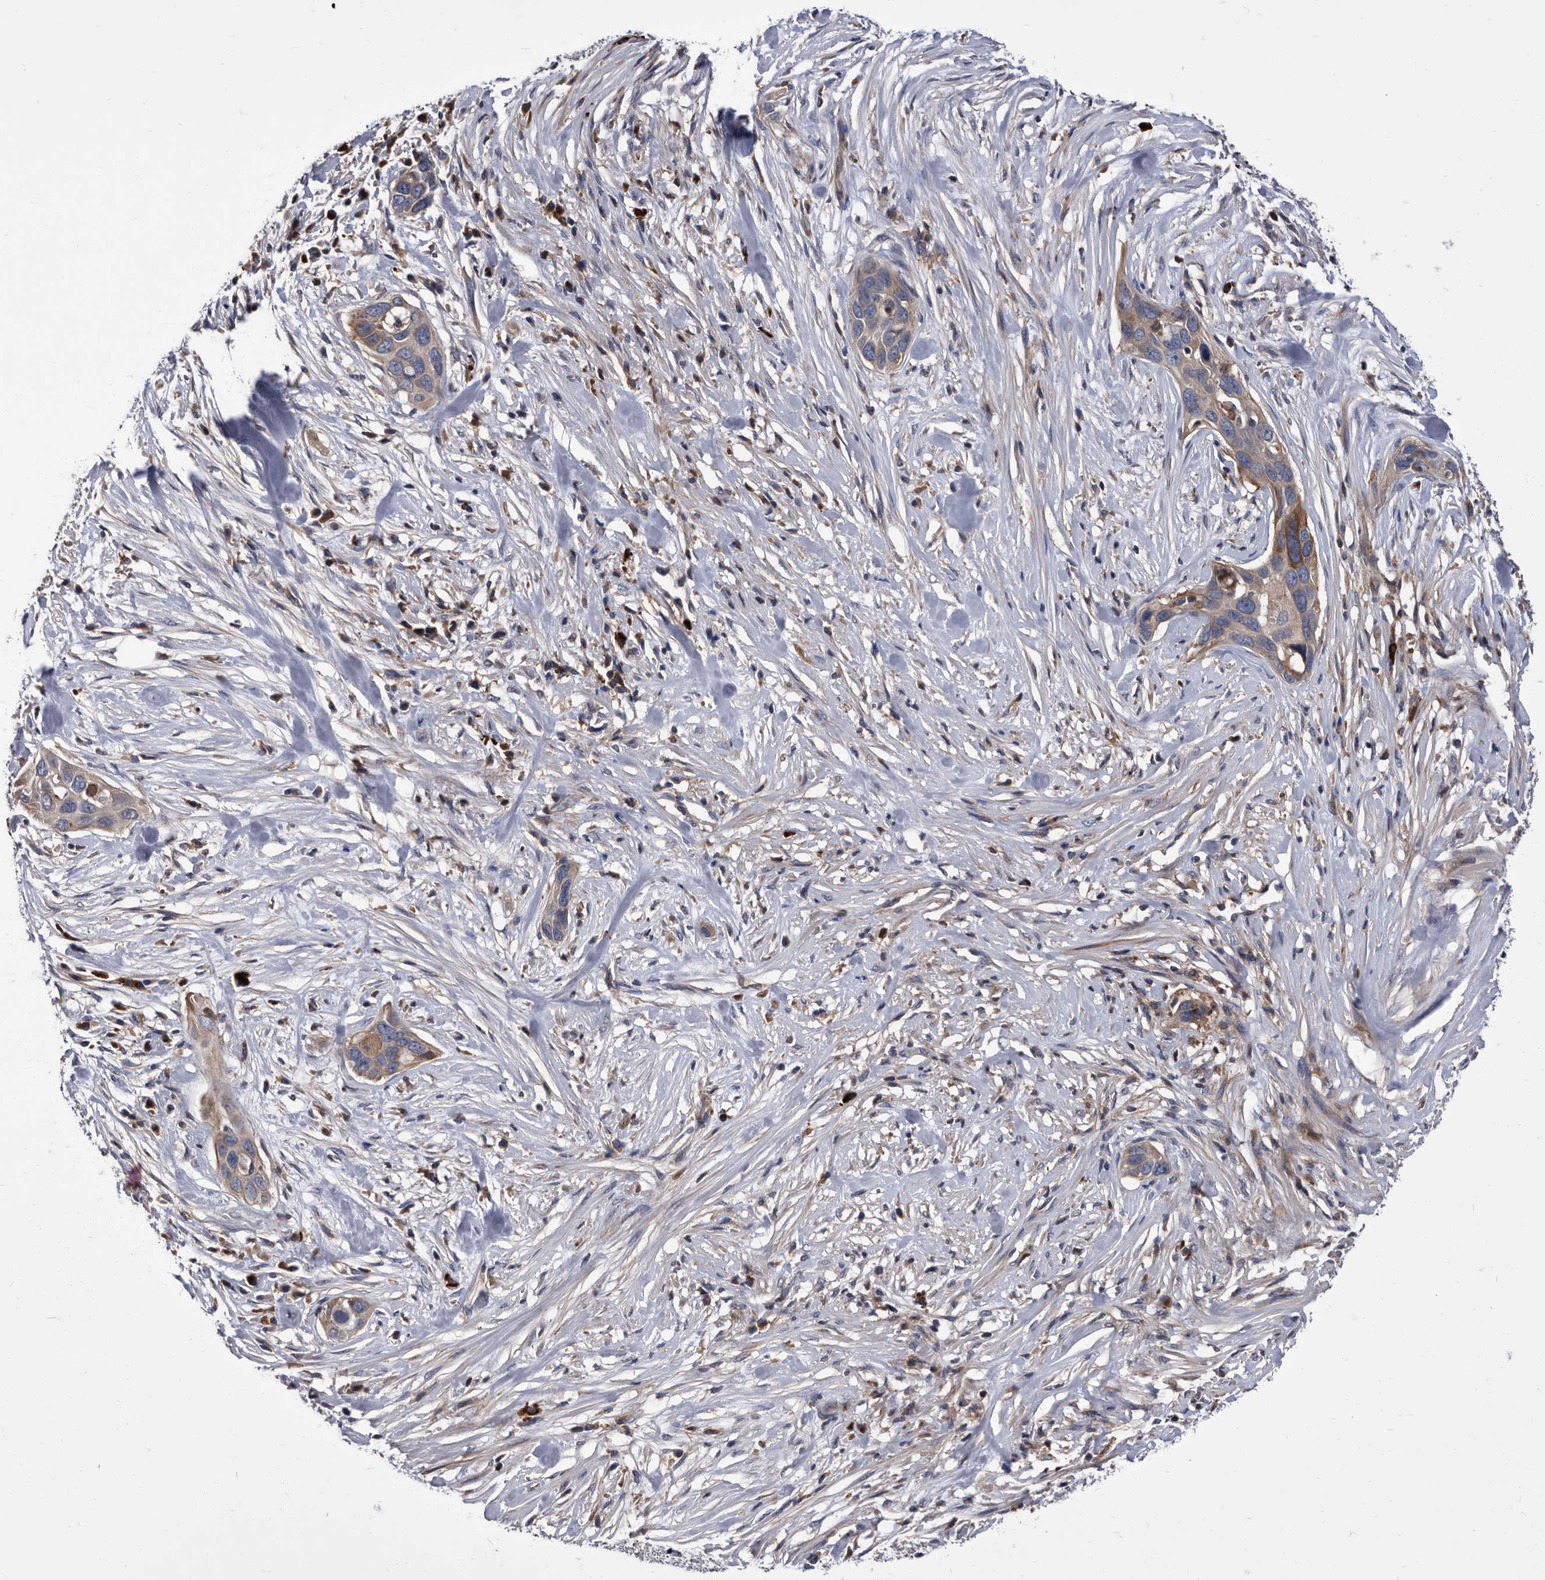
{"staining": {"intensity": "moderate", "quantity": ">75%", "location": "cytoplasmic/membranous"}, "tissue": "pancreatic cancer", "cell_type": "Tumor cells", "image_type": "cancer", "snomed": [{"axis": "morphology", "description": "Adenocarcinoma, NOS"}, {"axis": "topography", "description": "Pancreas"}], "caption": "This image demonstrates immunohistochemistry staining of human adenocarcinoma (pancreatic), with medium moderate cytoplasmic/membranous positivity in about >75% of tumor cells.", "gene": "DTNBP1", "patient": {"sex": "female", "age": 60}}